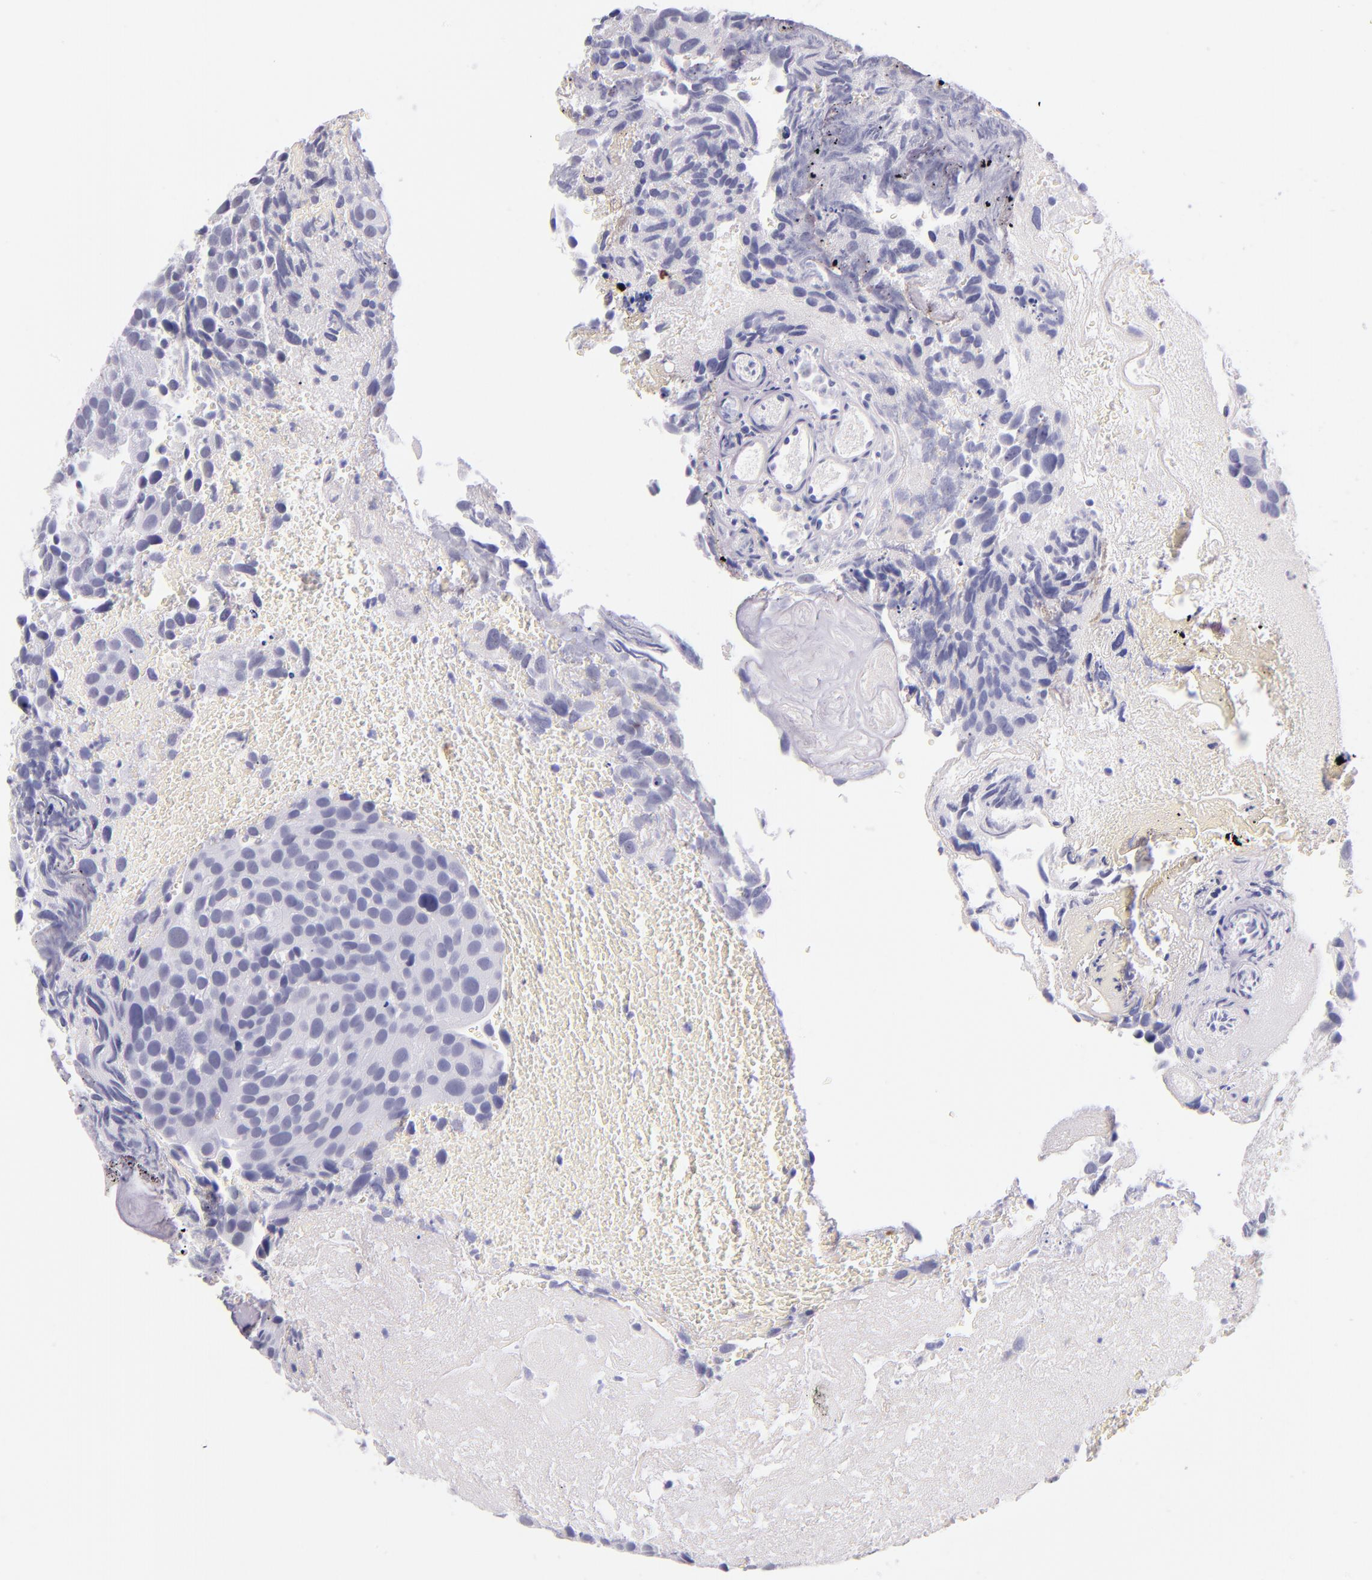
{"staining": {"intensity": "negative", "quantity": "none", "location": "none"}, "tissue": "urothelial cancer", "cell_type": "Tumor cells", "image_type": "cancer", "snomed": [{"axis": "morphology", "description": "Urothelial carcinoma, High grade"}, {"axis": "topography", "description": "Urinary bladder"}], "caption": "This histopathology image is of urothelial carcinoma (high-grade) stained with IHC to label a protein in brown with the nuclei are counter-stained blue. There is no expression in tumor cells.", "gene": "IRF4", "patient": {"sex": "male", "age": 72}}